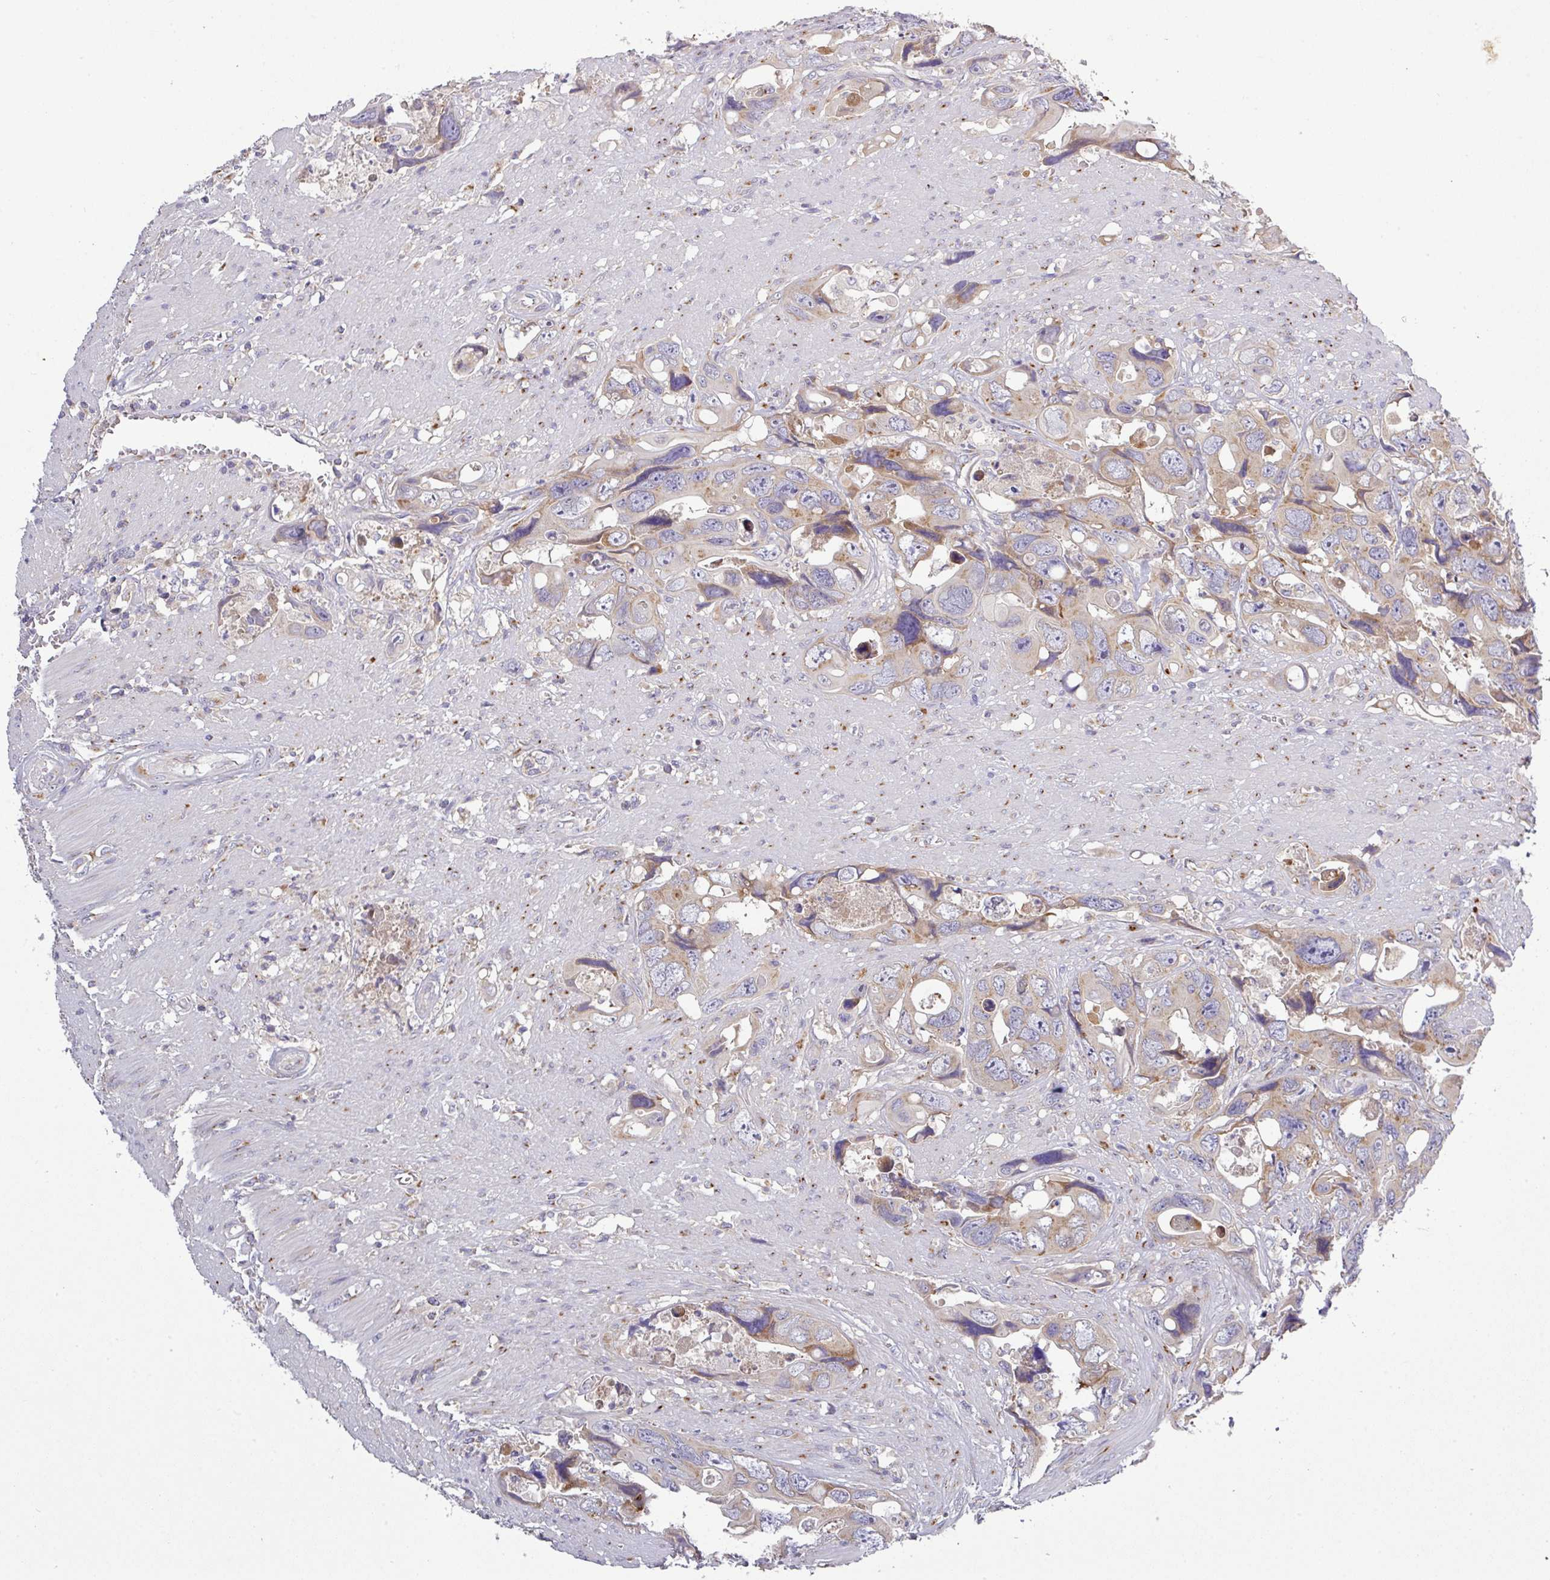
{"staining": {"intensity": "weak", "quantity": "25%-75%", "location": "cytoplasmic/membranous"}, "tissue": "colorectal cancer", "cell_type": "Tumor cells", "image_type": "cancer", "snomed": [{"axis": "morphology", "description": "Adenocarcinoma, NOS"}, {"axis": "topography", "description": "Rectum"}], "caption": "A brown stain labels weak cytoplasmic/membranous positivity of a protein in colorectal cancer tumor cells.", "gene": "VTI1A", "patient": {"sex": "male", "age": 57}}